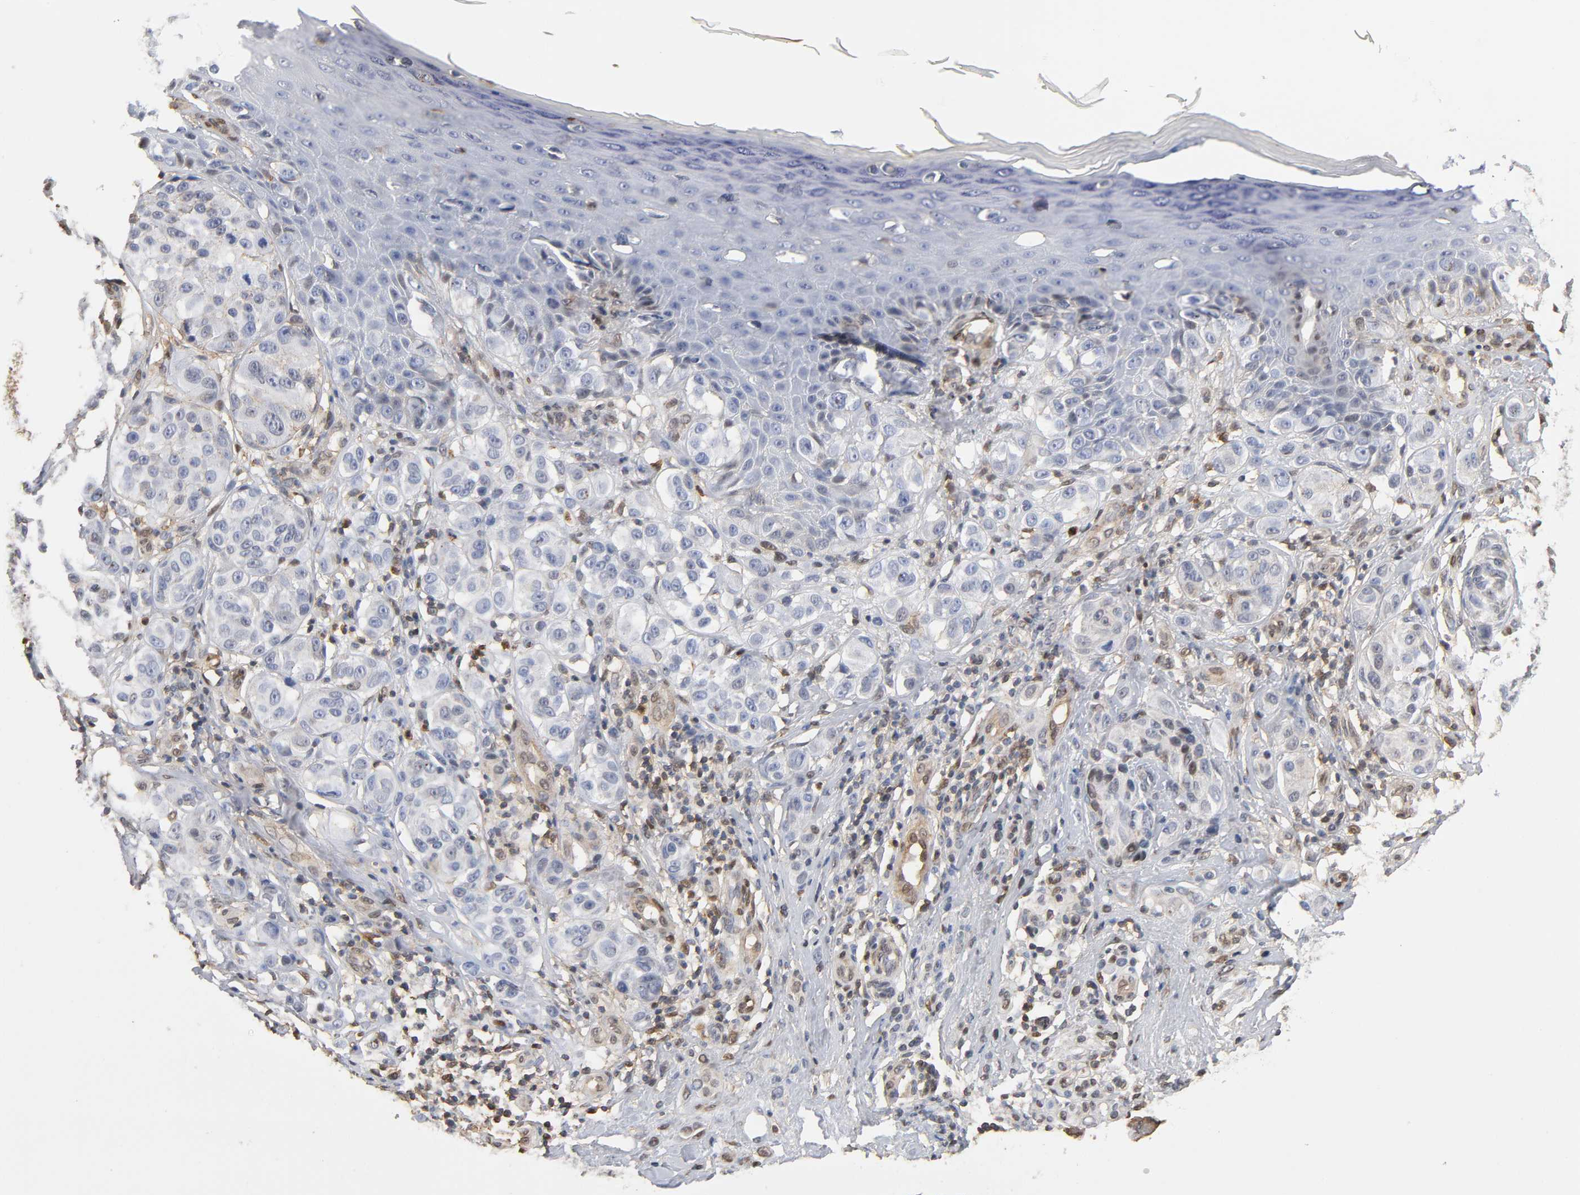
{"staining": {"intensity": "negative", "quantity": "none", "location": "none"}, "tissue": "melanoma", "cell_type": "Tumor cells", "image_type": "cancer", "snomed": [{"axis": "morphology", "description": "Malignant melanoma, NOS"}, {"axis": "topography", "description": "Skin"}], "caption": "A photomicrograph of malignant melanoma stained for a protein reveals no brown staining in tumor cells. (DAB (3,3'-diaminobenzidine) IHC visualized using brightfield microscopy, high magnification).", "gene": "ANXA11", "patient": {"sex": "male", "age": 57}}